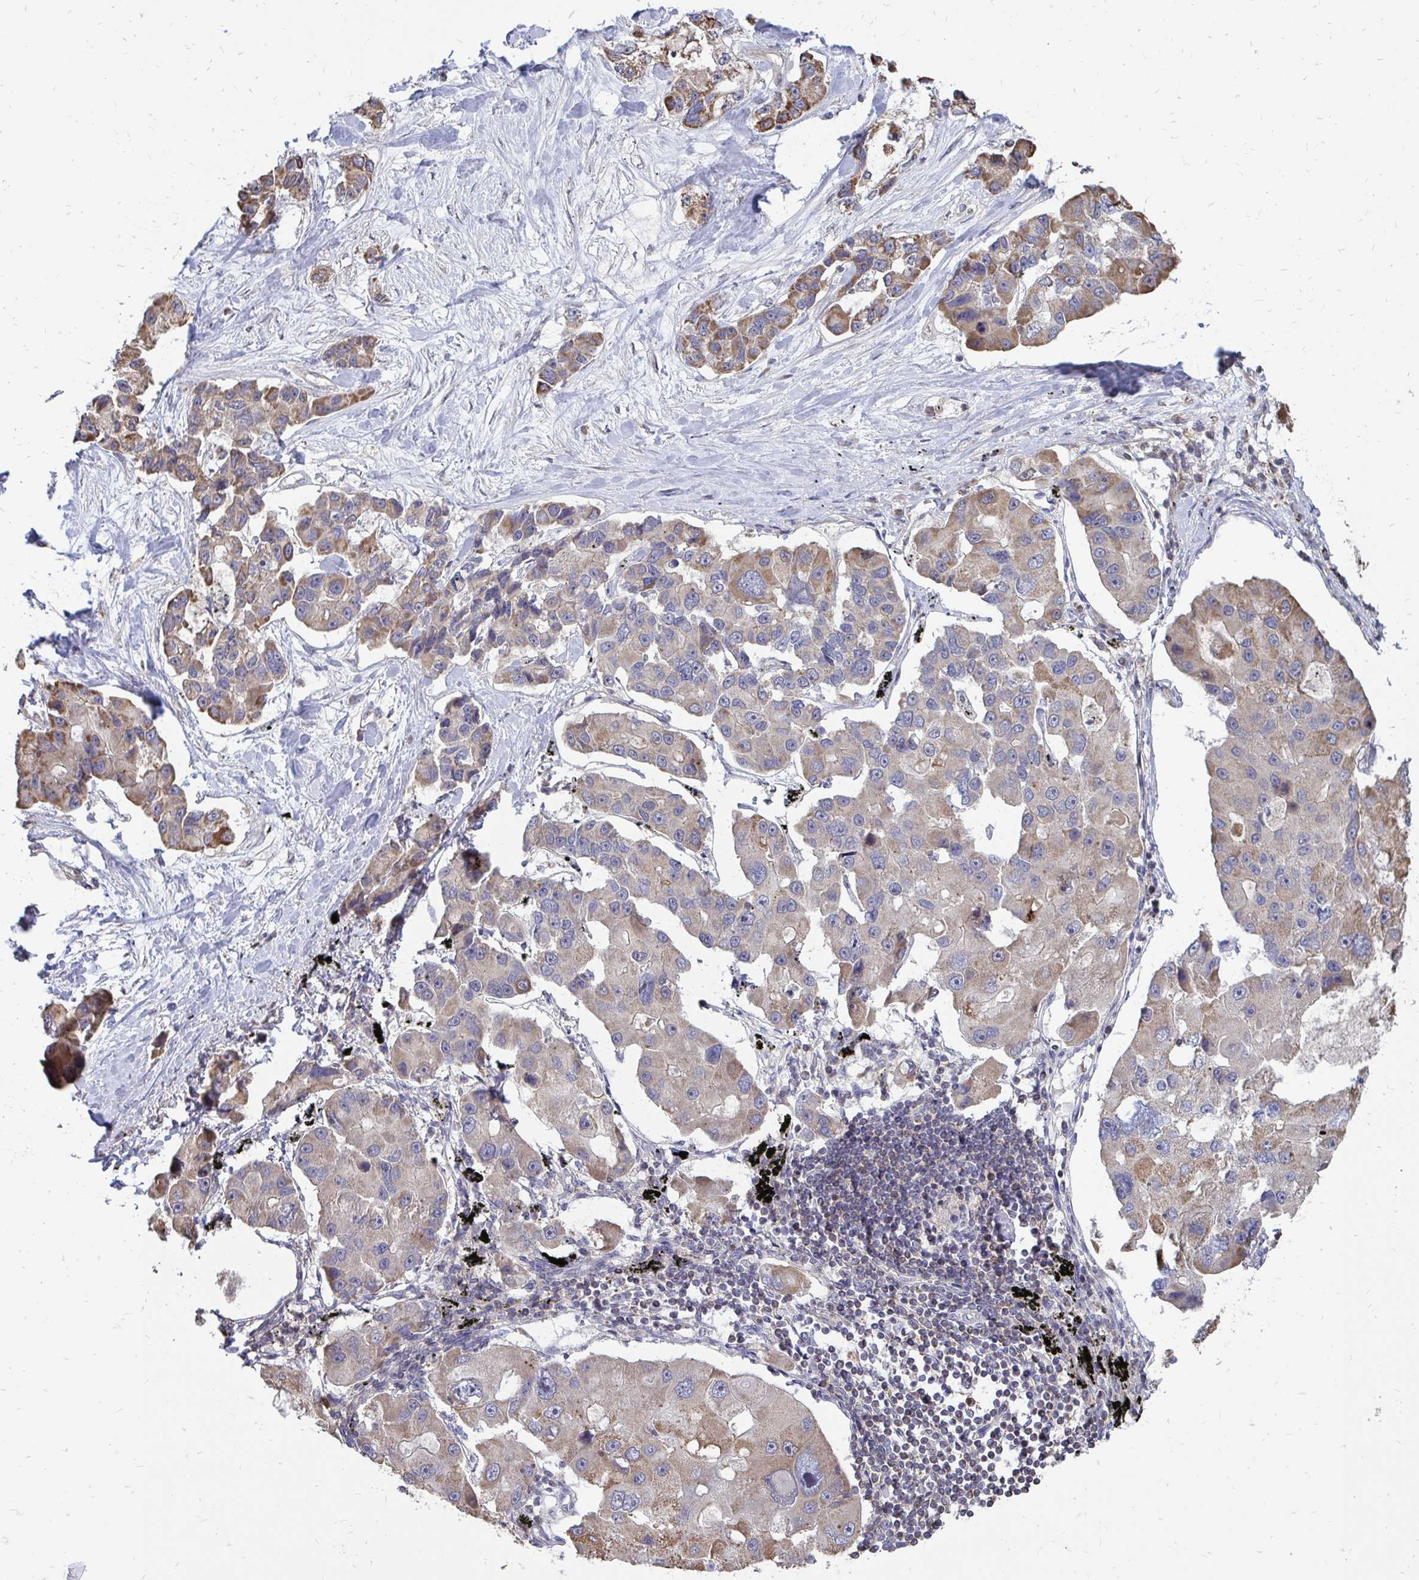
{"staining": {"intensity": "weak", "quantity": "25%-75%", "location": "cytoplasmic/membranous"}, "tissue": "lung cancer", "cell_type": "Tumor cells", "image_type": "cancer", "snomed": [{"axis": "morphology", "description": "Adenocarcinoma, NOS"}, {"axis": "topography", "description": "Lung"}], "caption": "Immunohistochemistry of adenocarcinoma (lung) exhibits low levels of weak cytoplasmic/membranous staining in approximately 25%-75% of tumor cells.", "gene": "DNAJA2", "patient": {"sex": "female", "age": 54}}